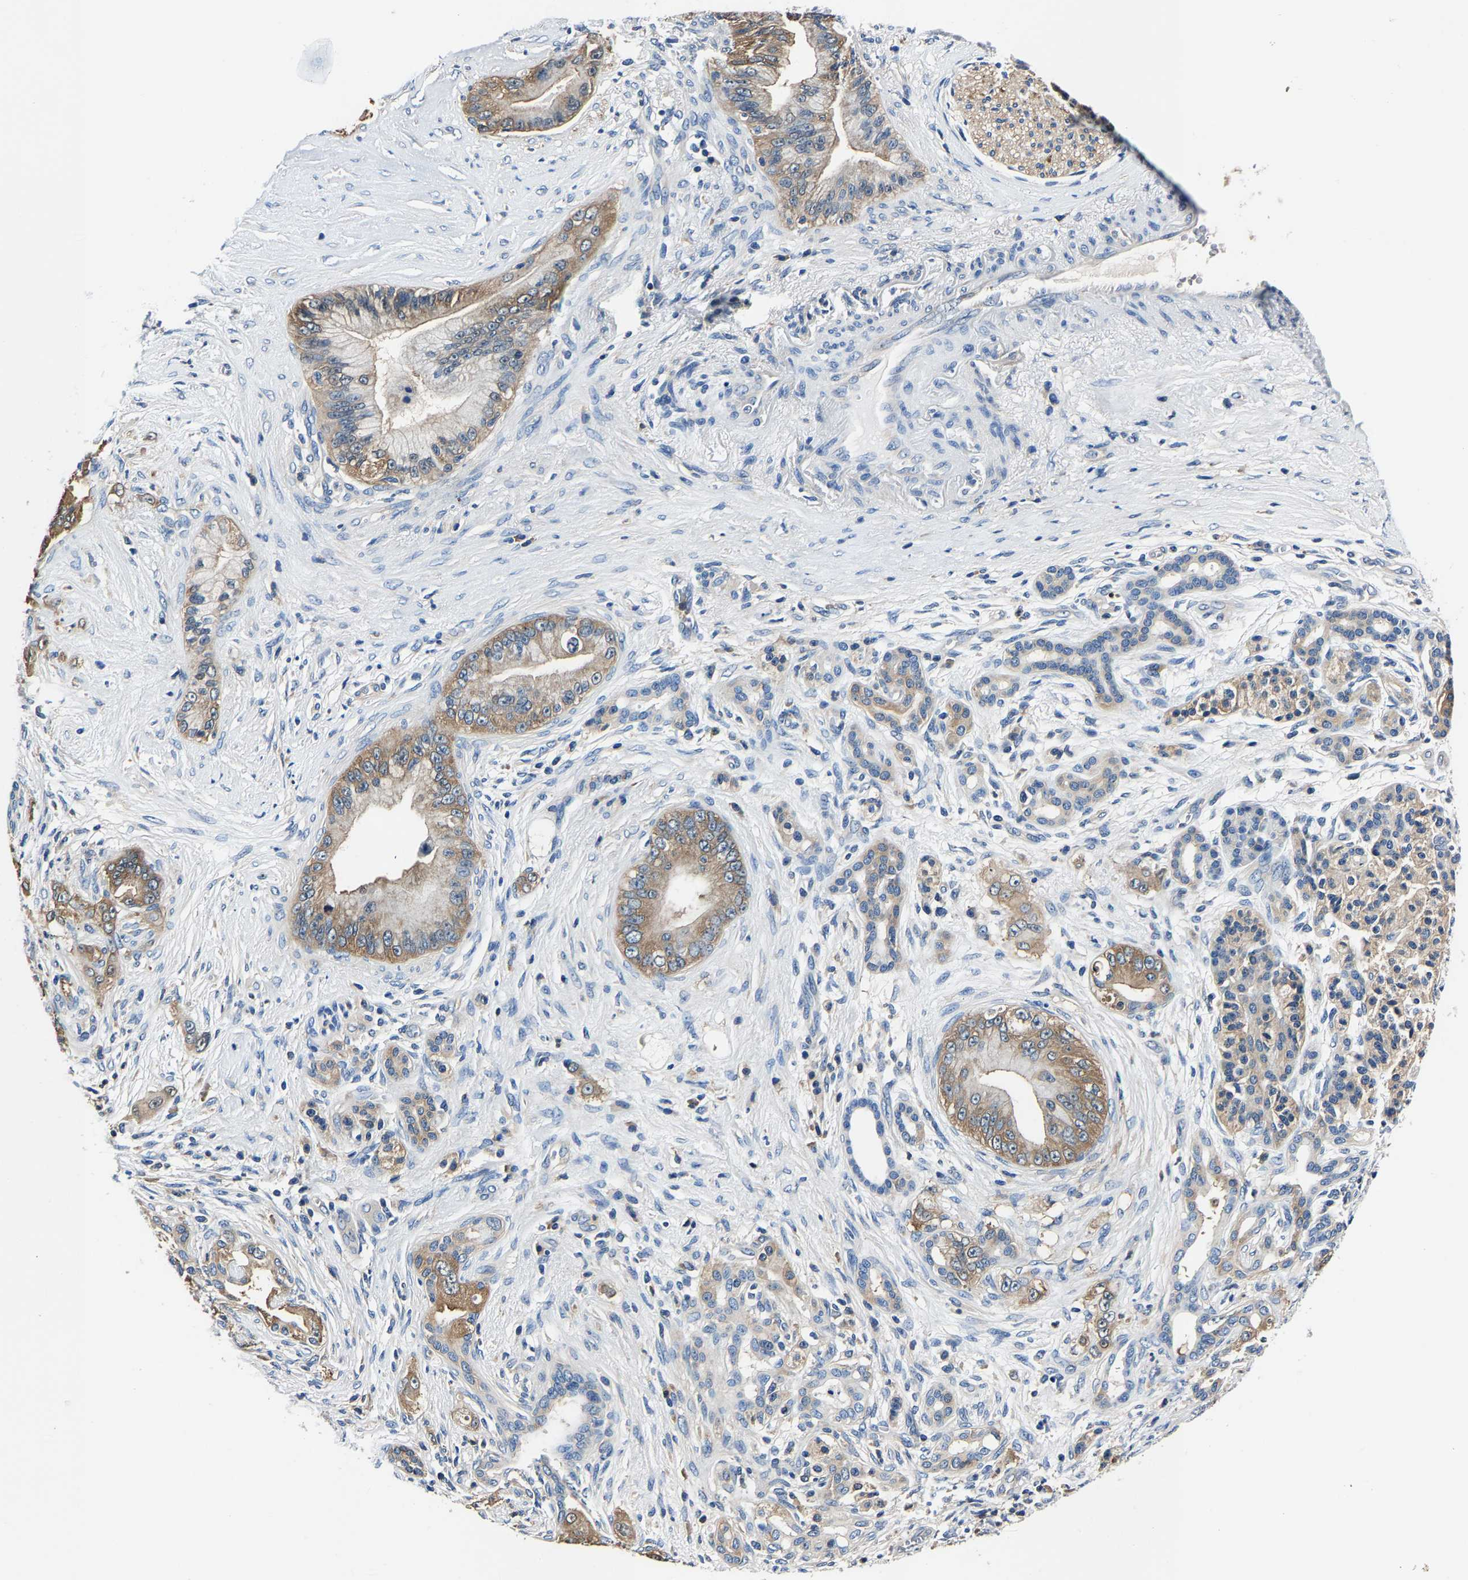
{"staining": {"intensity": "moderate", "quantity": "25%-75%", "location": "cytoplasmic/membranous"}, "tissue": "pancreatic cancer", "cell_type": "Tumor cells", "image_type": "cancer", "snomed": [{"axis": "morphology", "description": "Adenocarcinoma, NOS"}, {"axis": "topography", "description": "Pancreas"}], "caption": "Protein positivity by IHC reveals moderate cytoplasmic/membranous positivity in about 25%-75% of tumor cells in adenocarcinoma (pancreatic).", "gene": "ALDOB", "patient": {"sex": "male", "age": 59}}